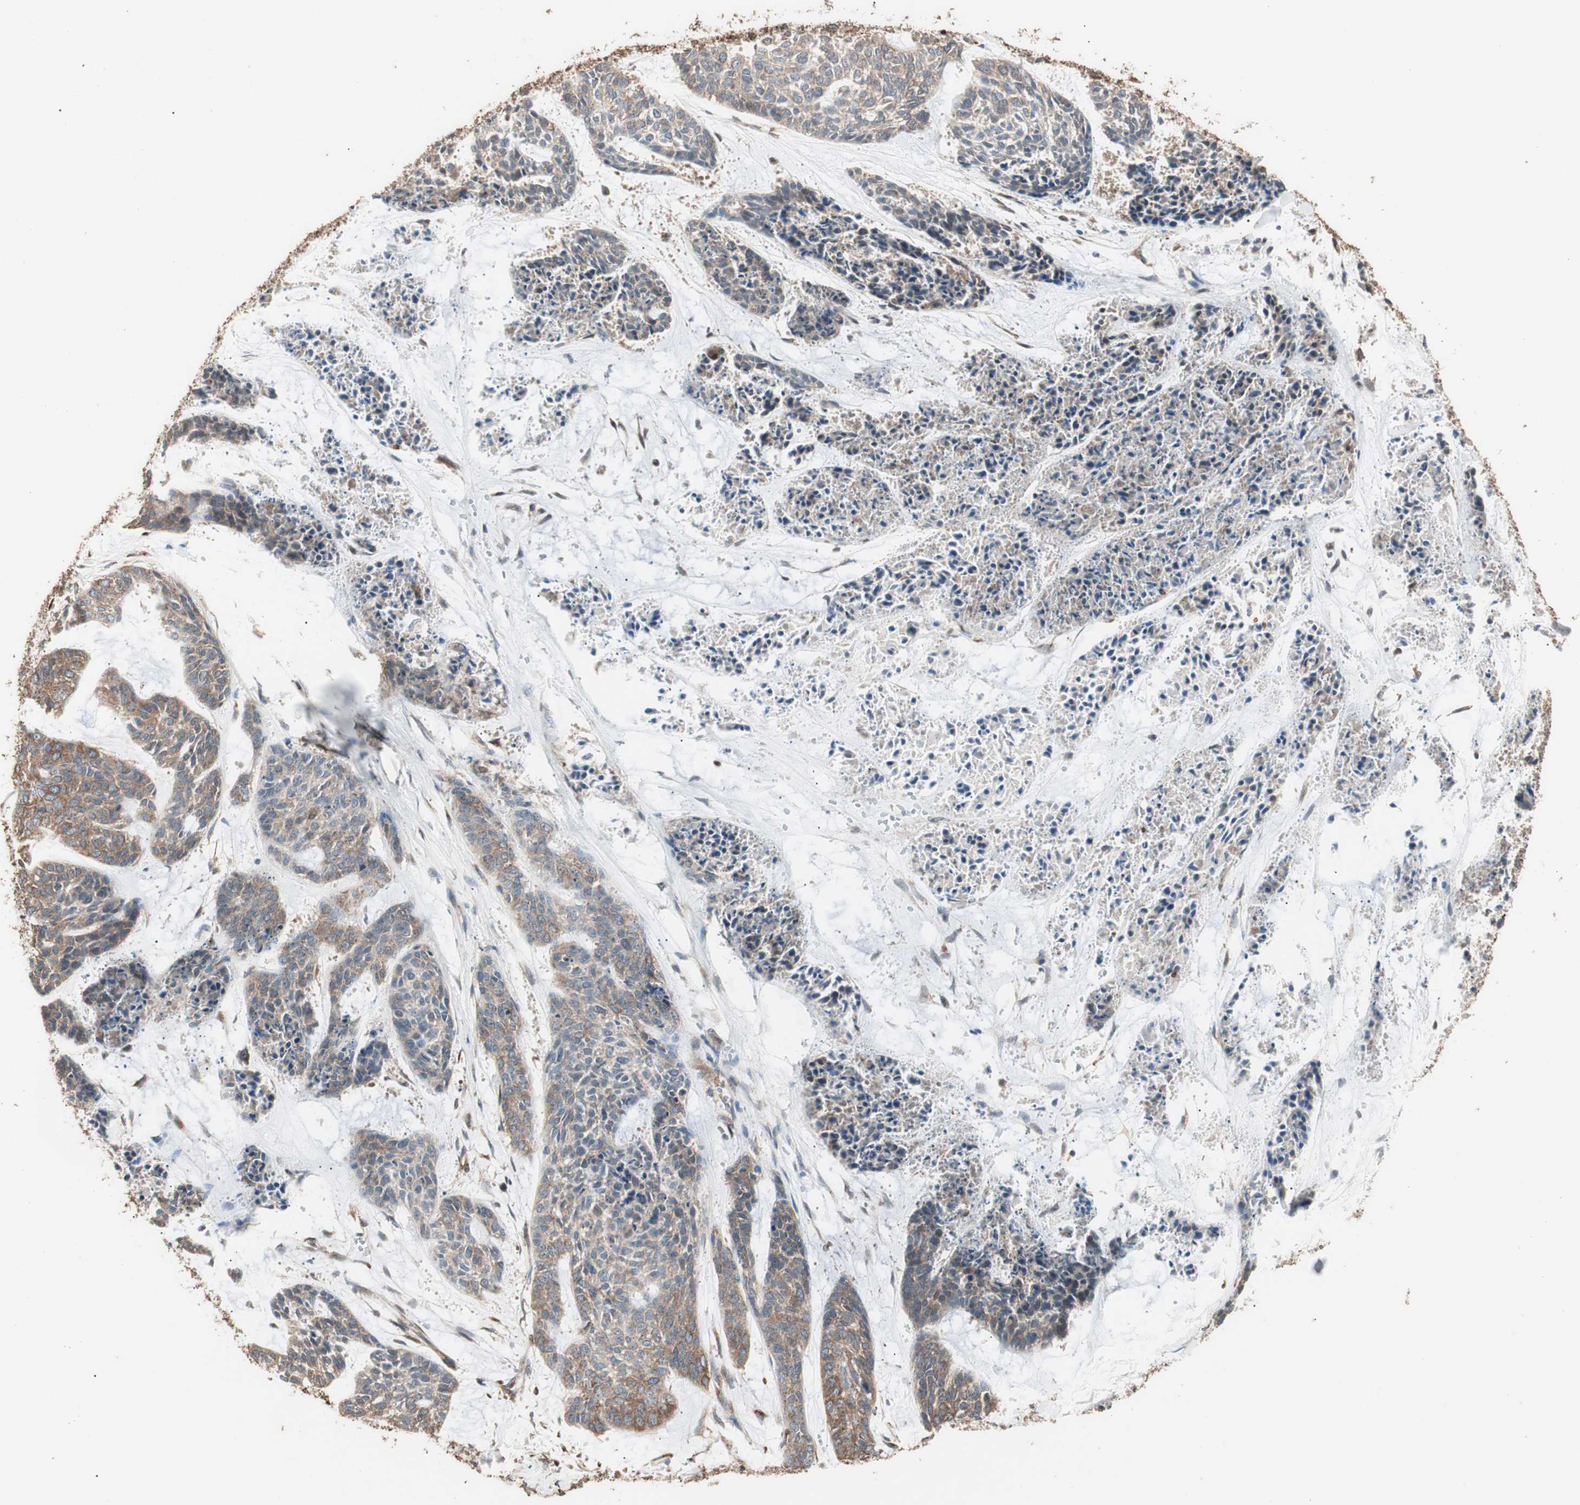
{"staining": {"intensity": "moderate", "quantity": "25%-75%", "location": "cytoplasmic/membranous"}, "tissue": "skin cancer", "cell_type": "Tumor cells", "image_type": "cancer", "snomed": [{"axis": "morphology", "description": "Basal cell carcinoma"}, {"axis": "topography", "description": "Skin"}], "caption": "A brown stain highlights moderate cytoplasmic/membranous staining of a protein in human basal cell carcinoma (skin) tumor cells. (Stains: DAB in brown, nuclei in blue, Microscopy: brightfield microscopy at high magnification).", "gene": "LZTS1", "patient": {"sex": "female", "age": 64}}